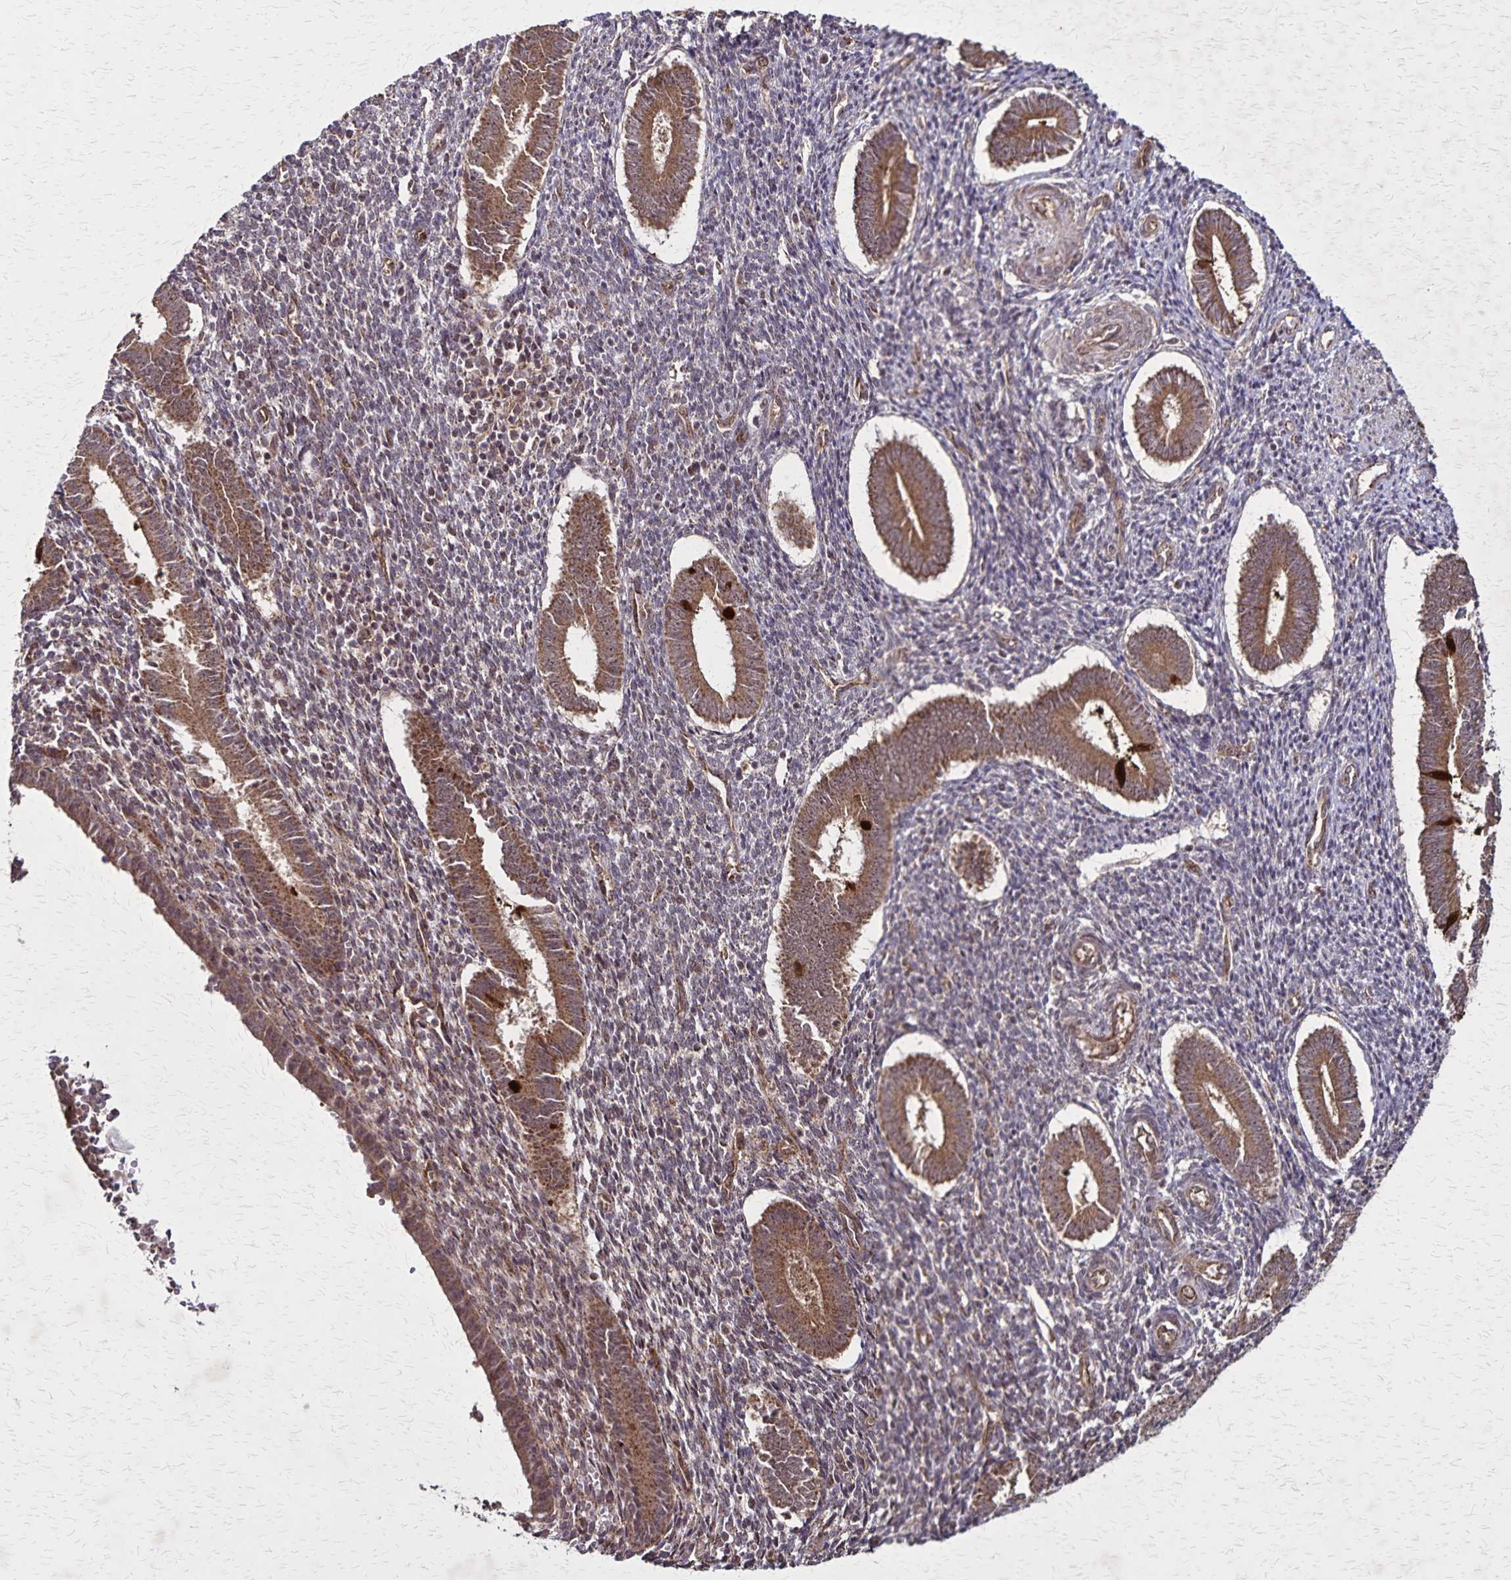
{"staining": {"intensity": "moderate", "quantity": "25%-75%", "location": "cytoplasmic/membranous"}, "tissue": "endometrium", "cell_type": "Cells in endometrial stroma", "image_type": "normal", "snomed": [{"axis": "morphology", "description": "Normal tissue, NOS"}, {"axis": "topography", "description": "Endometrium"}], "caption": "Benign endometrium displays moderate cytoplasmic/membranous expression in approximately 25%-75% of cells in endometrial stroma, visualized by immunohistochemistry.", "gene": "NFS1", "patient": {"sex": "female", "age": 25}}